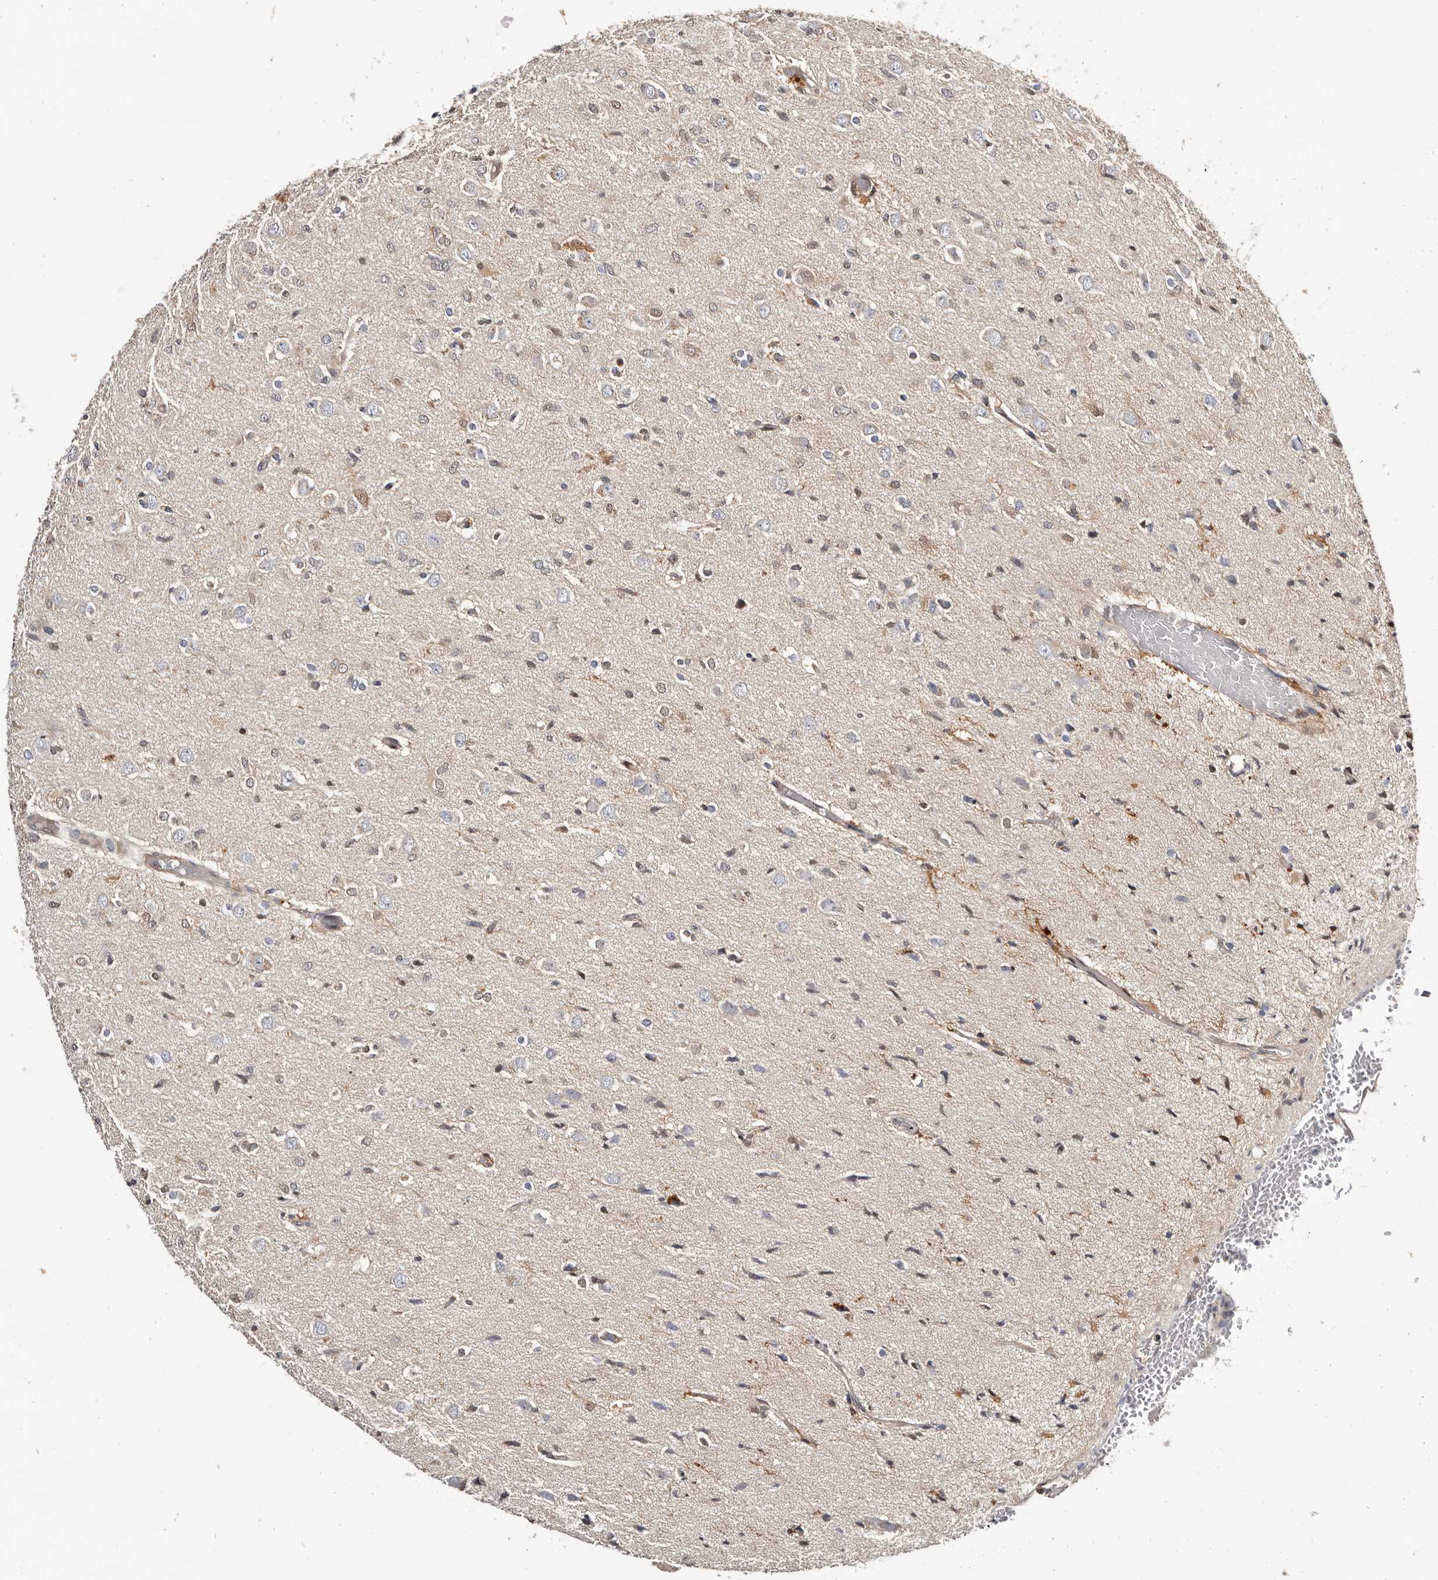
{"staining": {"intensity": "weak", "quantity": "<25%", "location": "cytoplasmic/membranous,nuclear"}, "tissue": "glioma", "cell_type": "Tumor cells", "image_type": "cancer", "snomed": [{"axis": "morphology", "description": "Glioma, malignant, High grade"}, {"axis": "topography", "description": "Brain"}], "caption": "Micrograph shows no significant protein staining in tumor cells of malignant high-grade glioma.", "gene": "TP53I3", "patient": {"sex": "female", "age": 59}}